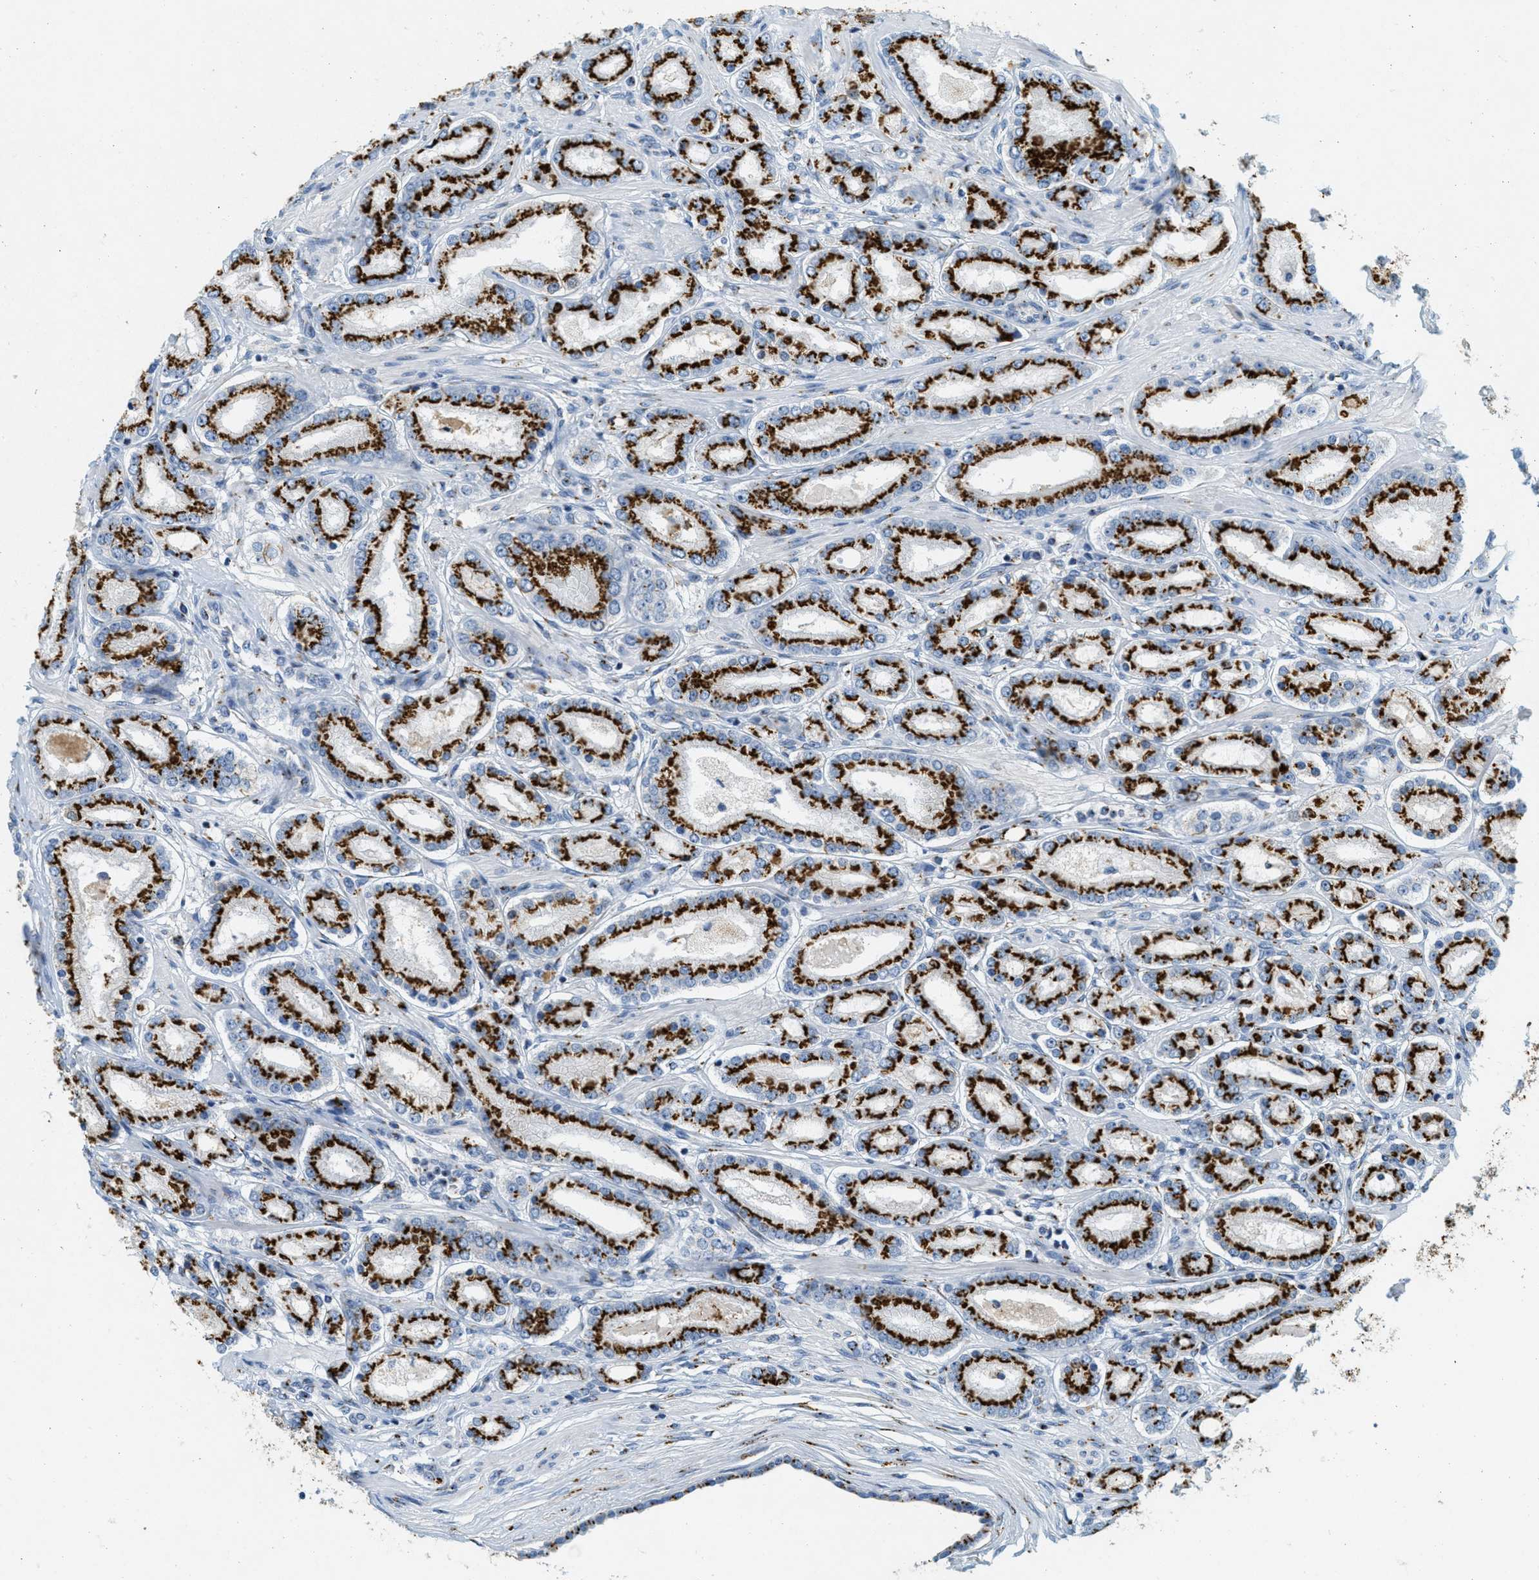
{"staining": {"intensity": "strong", "quantity": ">75%", "location": "cytoplasmic/membranous"}, "tissue": "prostate cancer", "cell_type": "Tumor cells", "image_type": "cancer", "snomed": [{"axis": "morphology", "description": "Adenocarcinoma, Low grade"}, {"axis": "topography", "description": "Prostate"}], "caption": "An image of prostate cancer stained for a protein reveals strong cytoplasmic/membranous brown staining in tumor cells. The staining was performed using DAB (3,3'-diaminobenzidine) to visualize the protein expression in brown, while the nuclei were stained in blue with hematoxylin (Magnification: 20x).", "gene": "ENTPD4", "patient": {"sex": "male", "age": 63}}